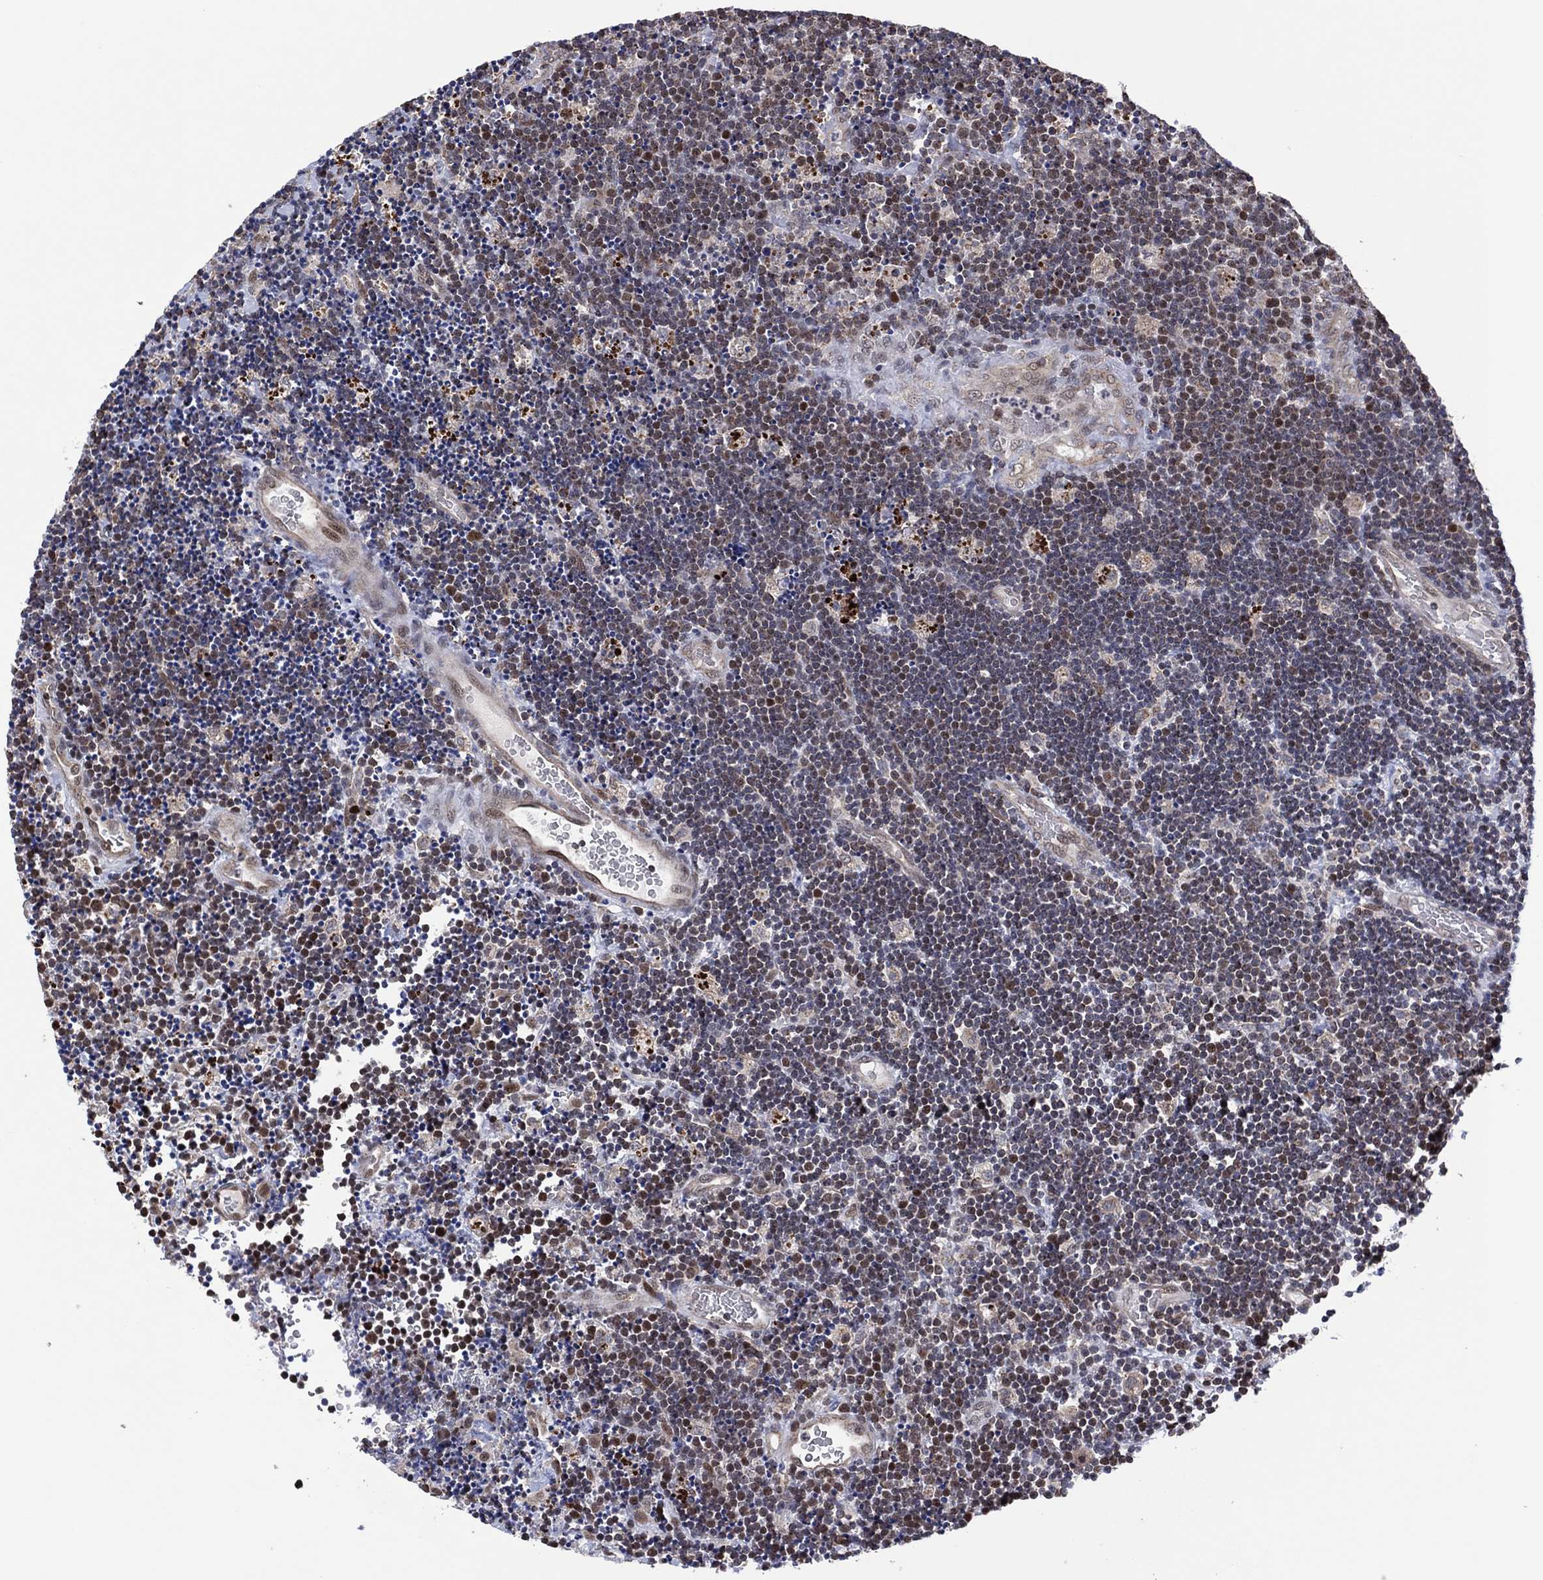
{"staining": {"intensity": "weak", "quantity": "<25%", "location": "nuclear"}, "tissue": "lymphoma", "cell_type": "Tumor cells", "image_type": "cancer", "snomed": [{"axis": "morphology", "description": "Malignant lymphoma, non-Hodgkin's type, Low grade"}, {"axis": "topography", "description": "Brain"}], "caption": "This is an immunohistochemistry image of human lymphoma. There is no positivity in tumor cells.", "gene": "PIDD1", "patient": {"sex": "female", "age": 66}}